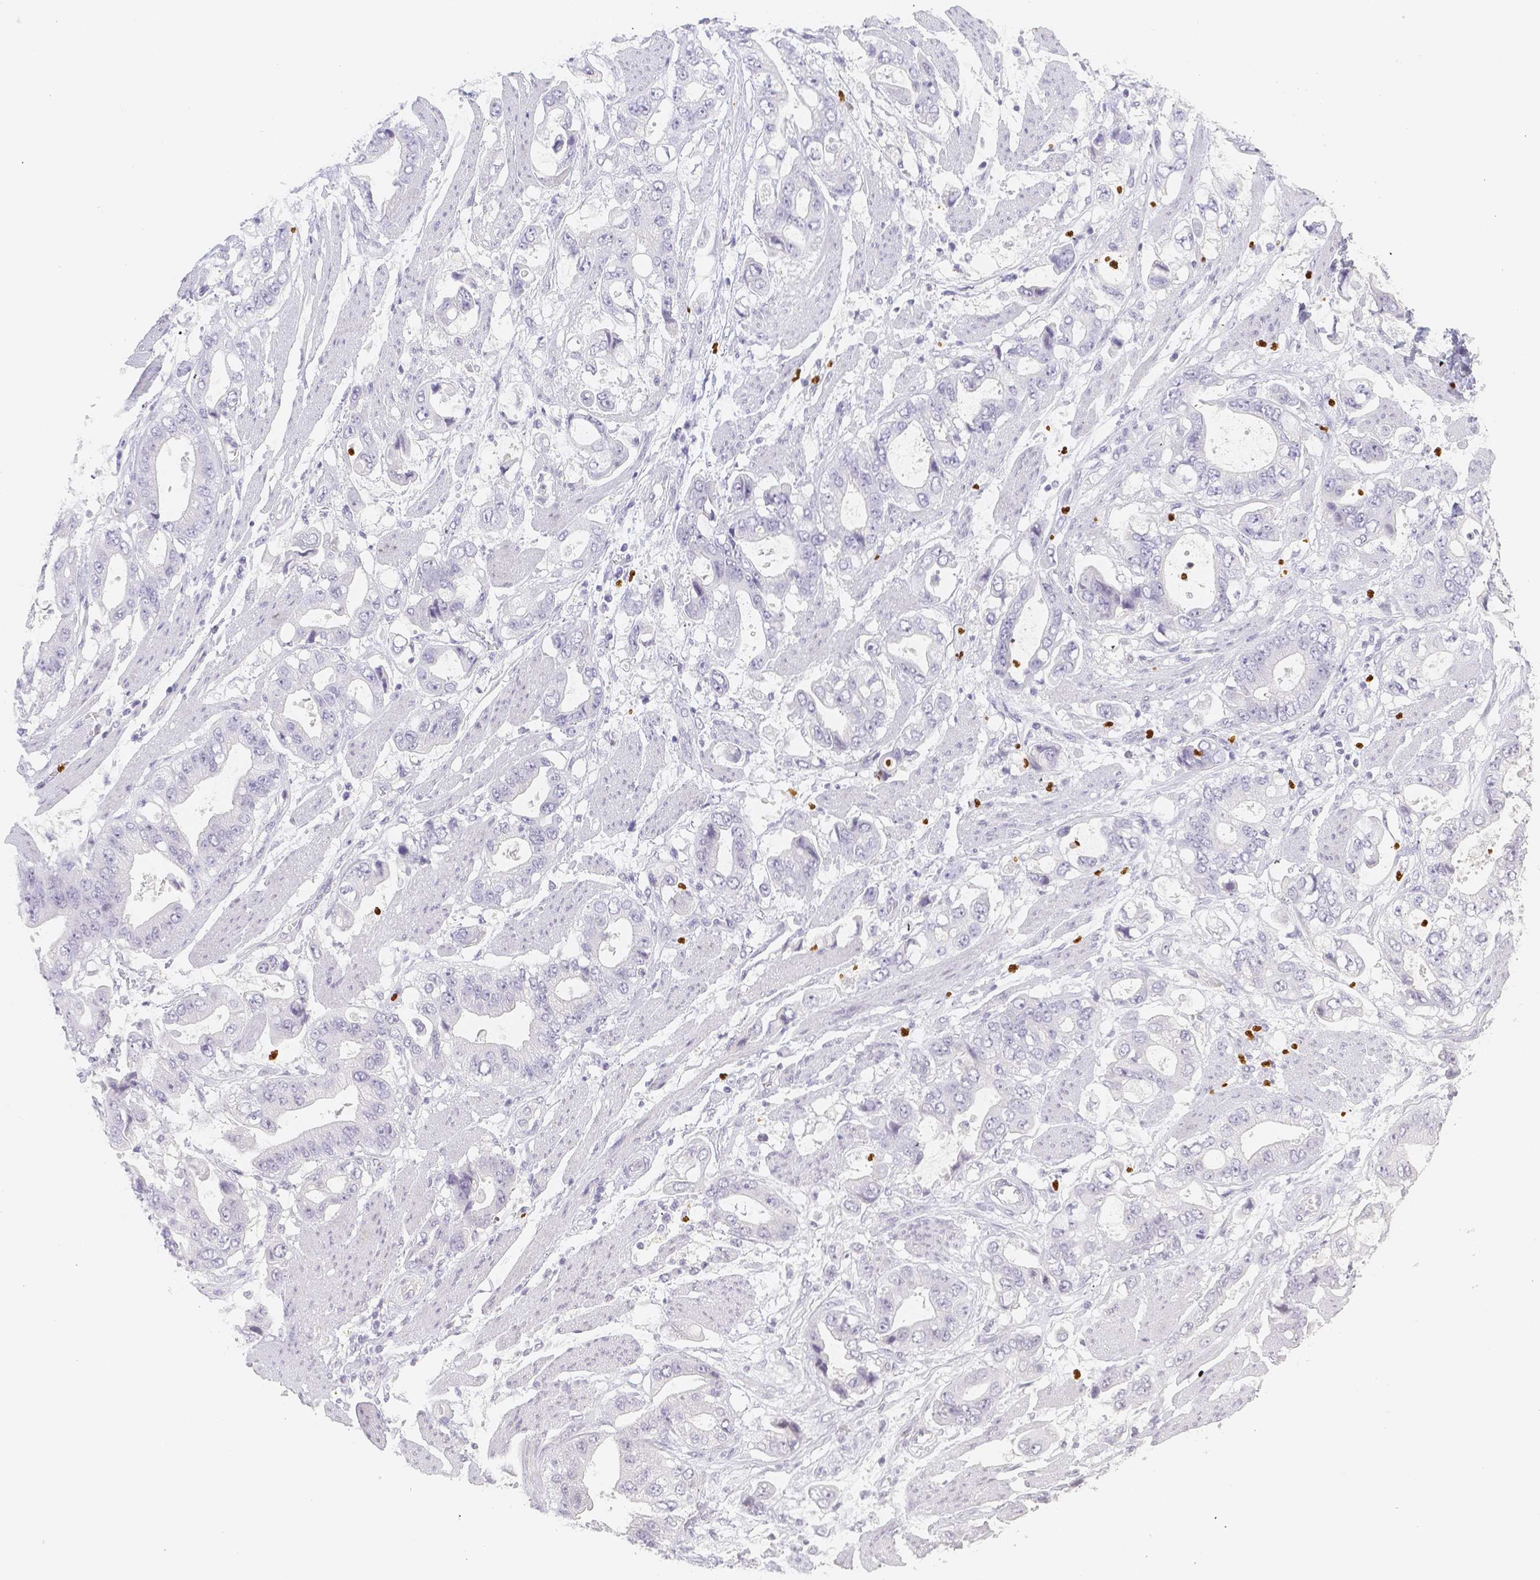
{"staining": {"intensity": "negative", "quantity": "none", "location": "none"}, "tissue": "stomach cancer", "cell_type": "Tumor cells", "image_type": "cancer", "snomed": [{"axis": "morphology", "description": "Normal tissue, NOS"}, {"axis": "morphology", "description": "Adenocarcinoma, NOS"}, {"axis": "topography", "description": "Stomach"}], "caption": "Immunohistochemistry of stomach adenocarcinoma shows no staining in tumor cells.", "gene": "PADI4", "patient": {"sex": "male", "age": 62}}